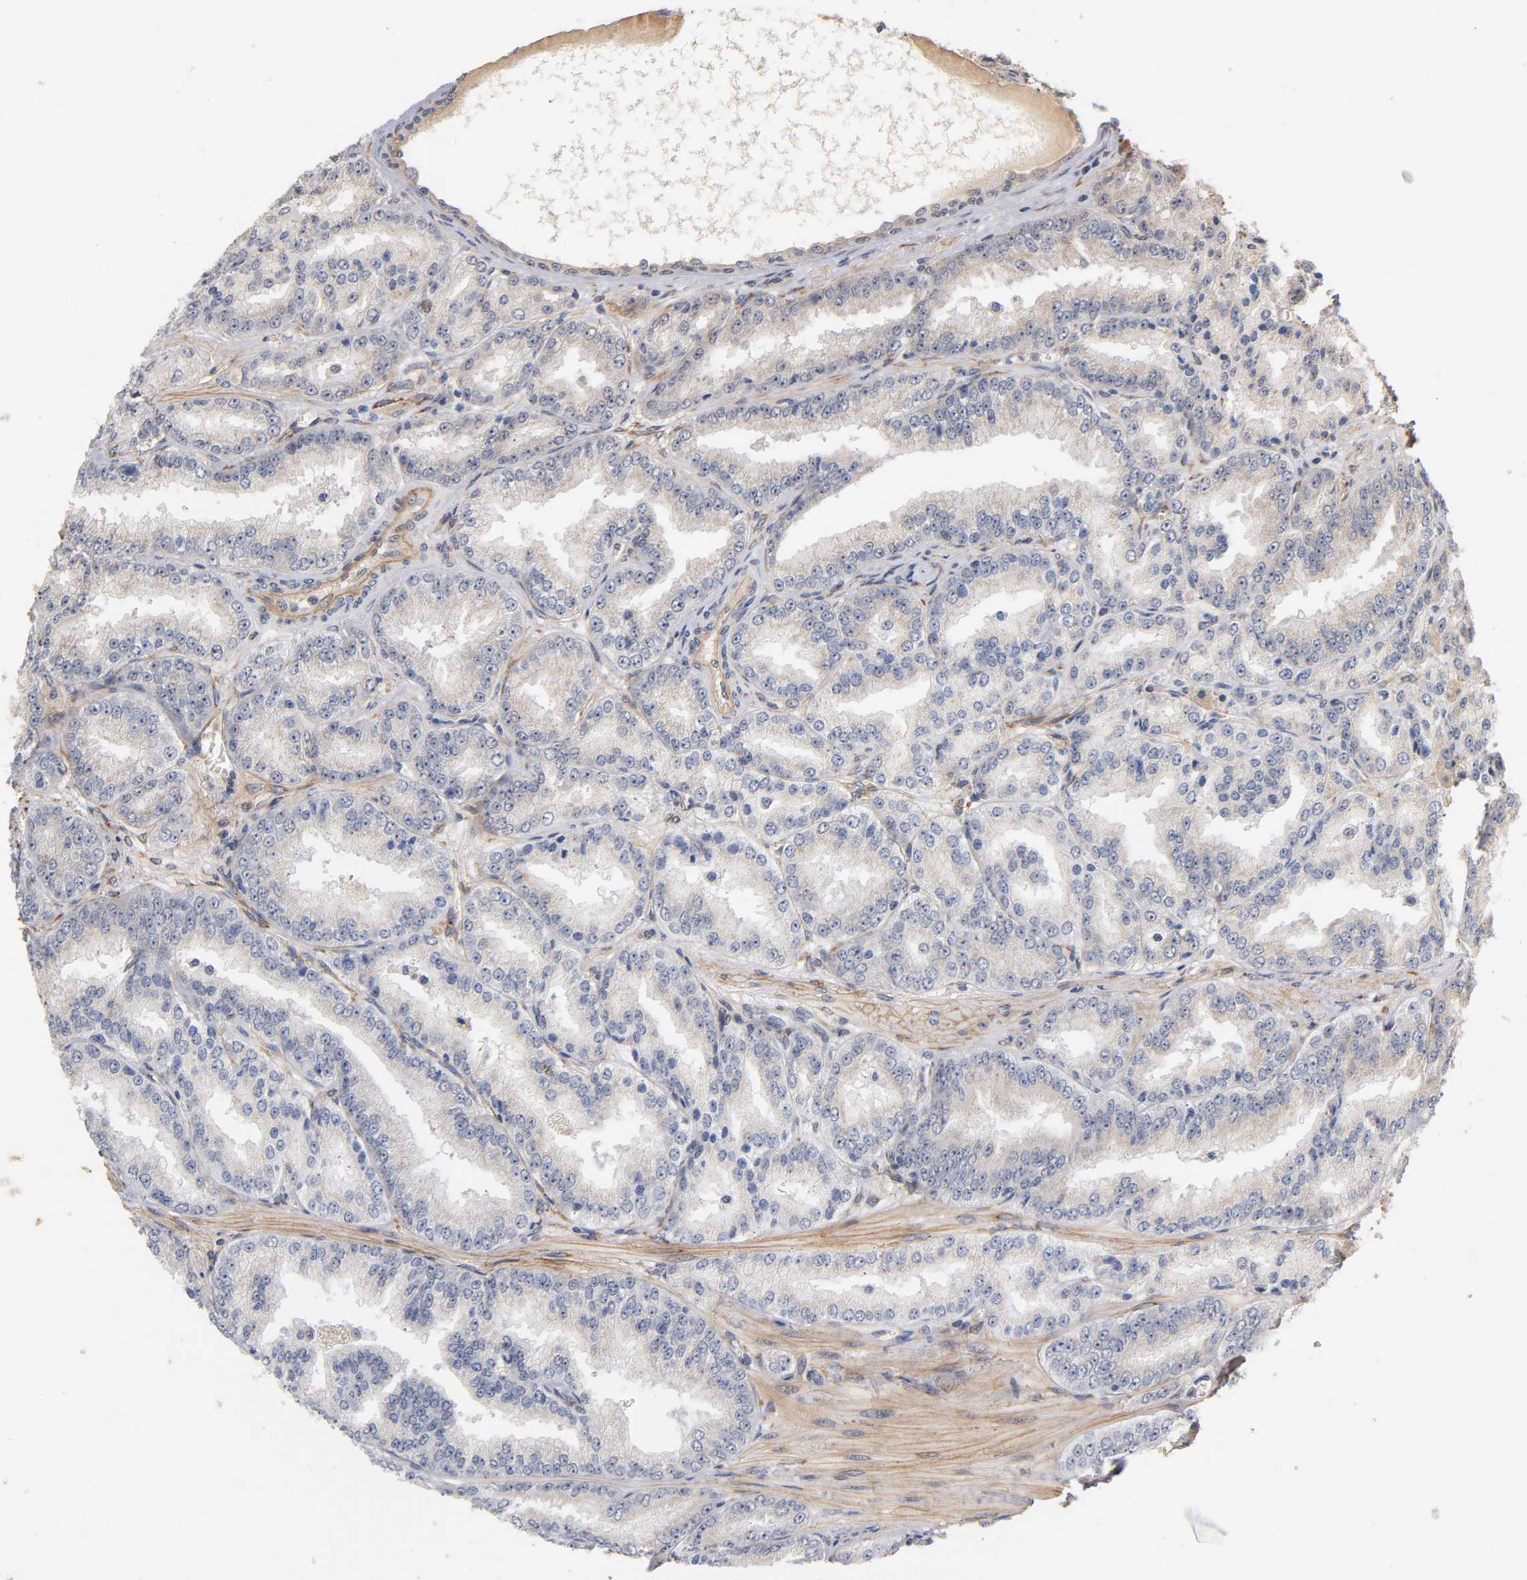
{"staining": {"intensity": "negative", "quantity": "none", "location": "none"}, "tissue": "prostate cancer", "cell_type": "Tumor cells", "image_type": "cancer", "snomed": [{"axis": "morphology", "description": "Adenocarcinoma, High grade"}, {"axis": "topography", "description": "Prostate"}], "caption": "Photomicrograph shows no protein expression in tumor cells of prostate cancer (high-grade adenocarcinoma) tissue.", "gene": "LAMB1", "patient": {"sex": "male", "age": 61}}